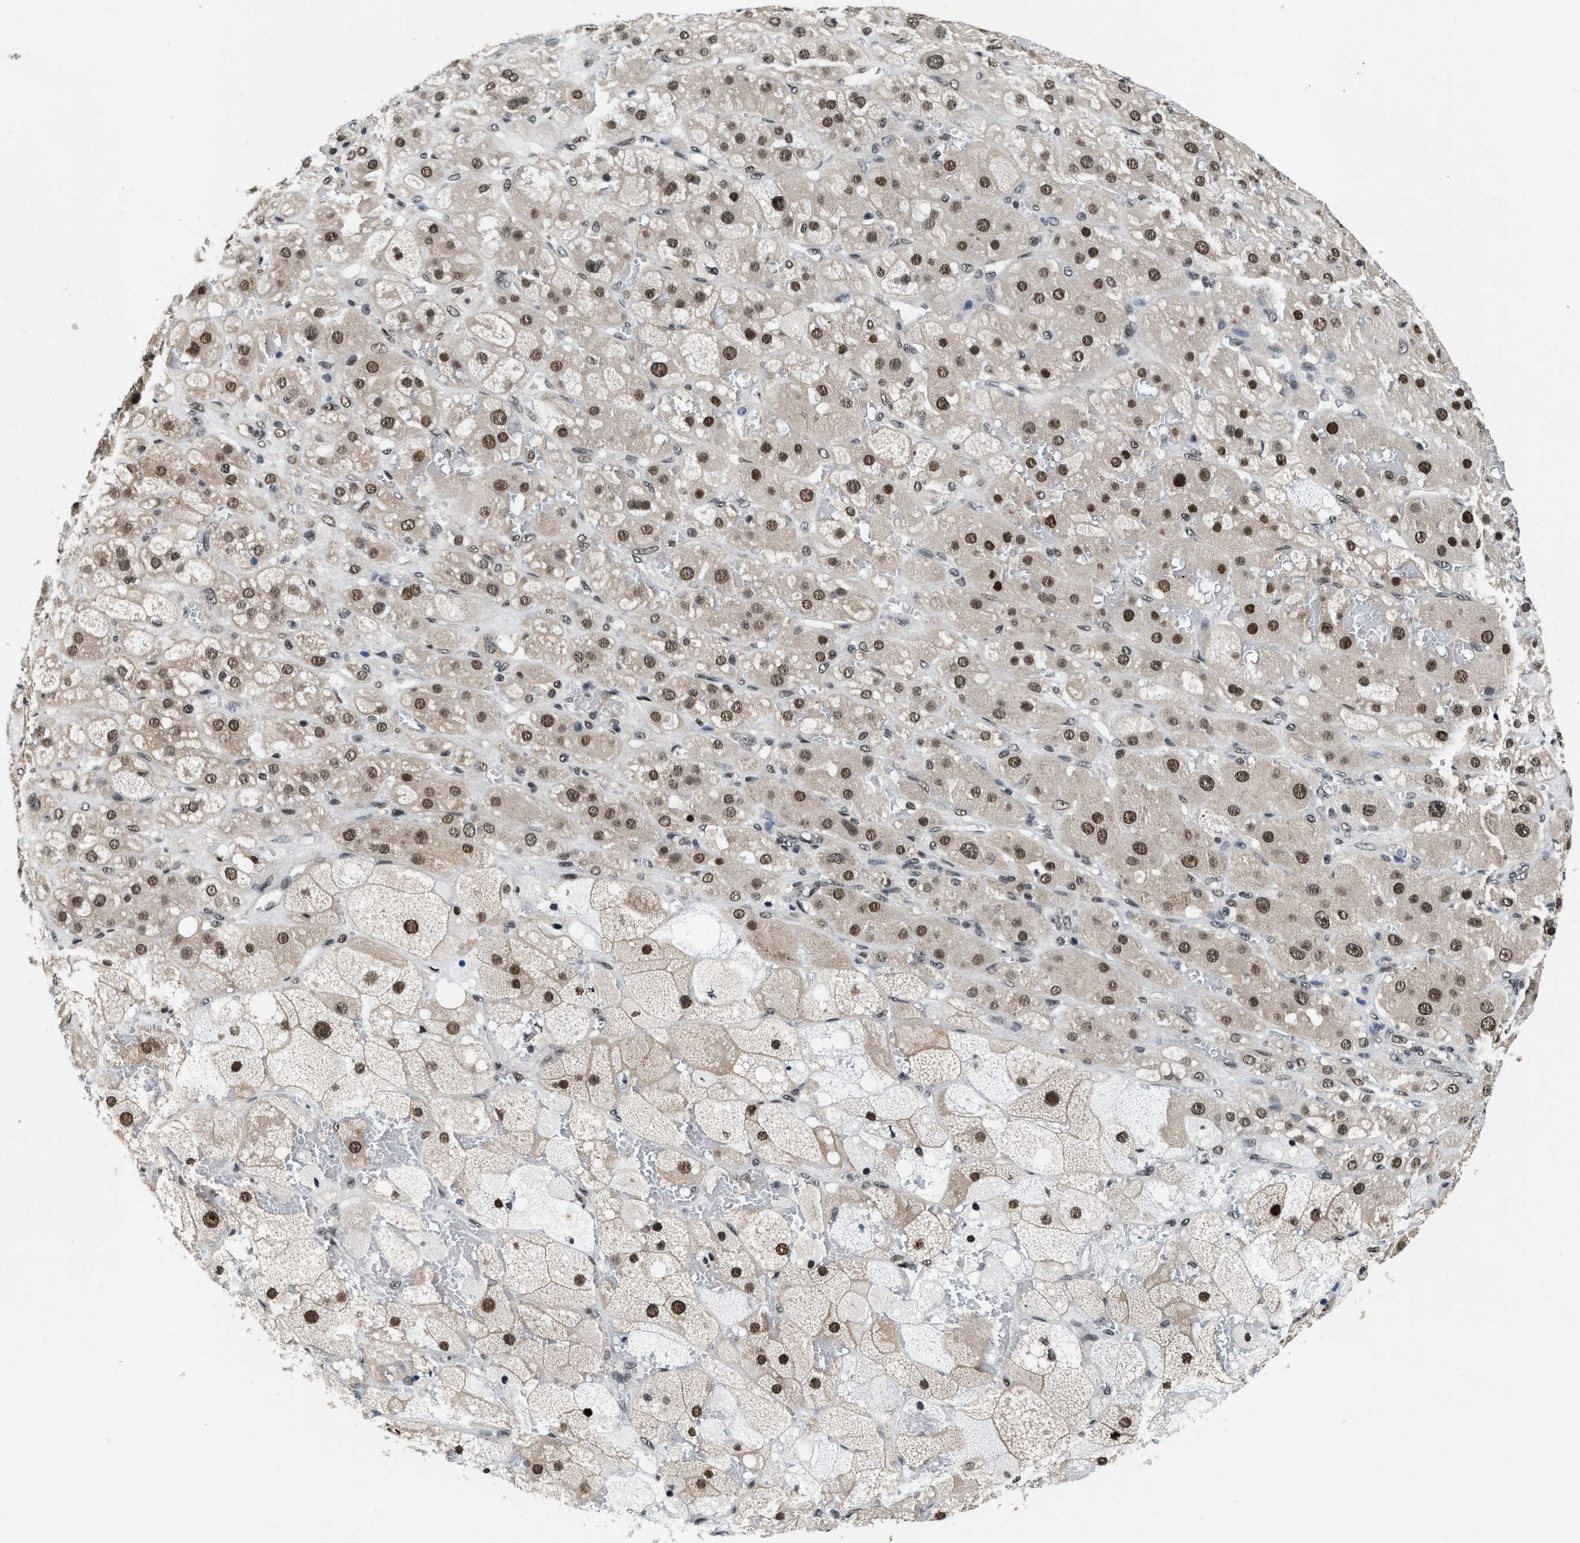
{"staining": {"intensity": "strong", "quantity": ">75%", "location": "nuclear"}, "tissue": "adrenal gland", "cell_type": "Glandular cells", "image_type": "normal", "snomed": [{"axis": "morphology", "description": "Normal tissue, NOS"}, {"axis": "topography", "description": "Adrenal gland"}], "caption": "Immunohistochemical staining of normal adrenal gland displays strong nuclear protein expression in approximately >75% of glandular cells.", "gene": "SAFB", "patient": {"sex": "female", "age": 47}}